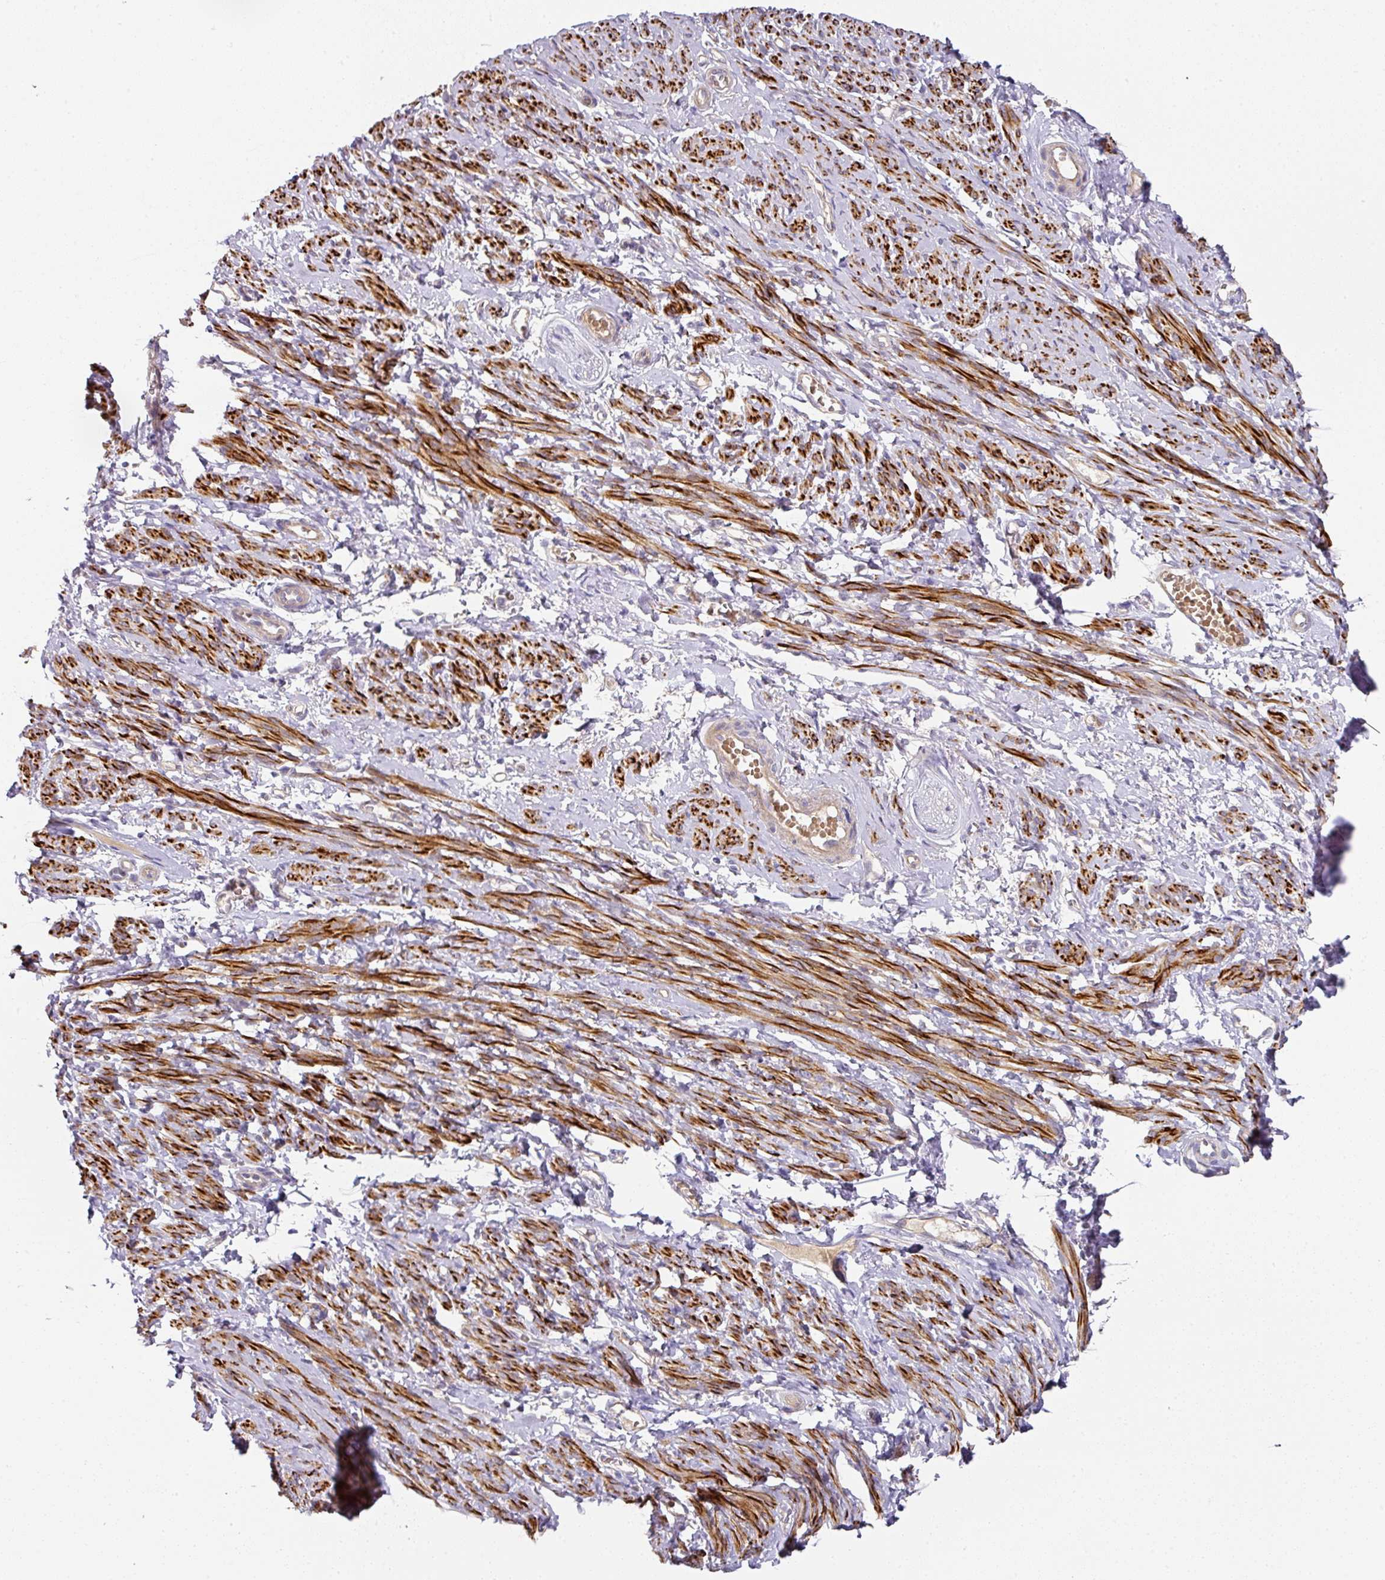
{"staining": {"intensity": "strong", "quantity": ">75%", "location": "cytoplasmic/membranous"}, "tissue": "smooth muscle", "cell_type": "Smooth muscle cells", "image_type": "normal", "snomed": [{"axis": "morphology", "description": "Normal tissue, NOS"}, {"axis": "topography", "description": "Smooth muscle"}], "caption": "A high-resolution photomicrograph shows IHC staining of normal smooth muscle, which reveals strong cytoplasmic/membranous positivity in approximately >75% of smooth muscle cells.", "gene": "TARM1", "patient": {"sex": "female", "age": 65}}